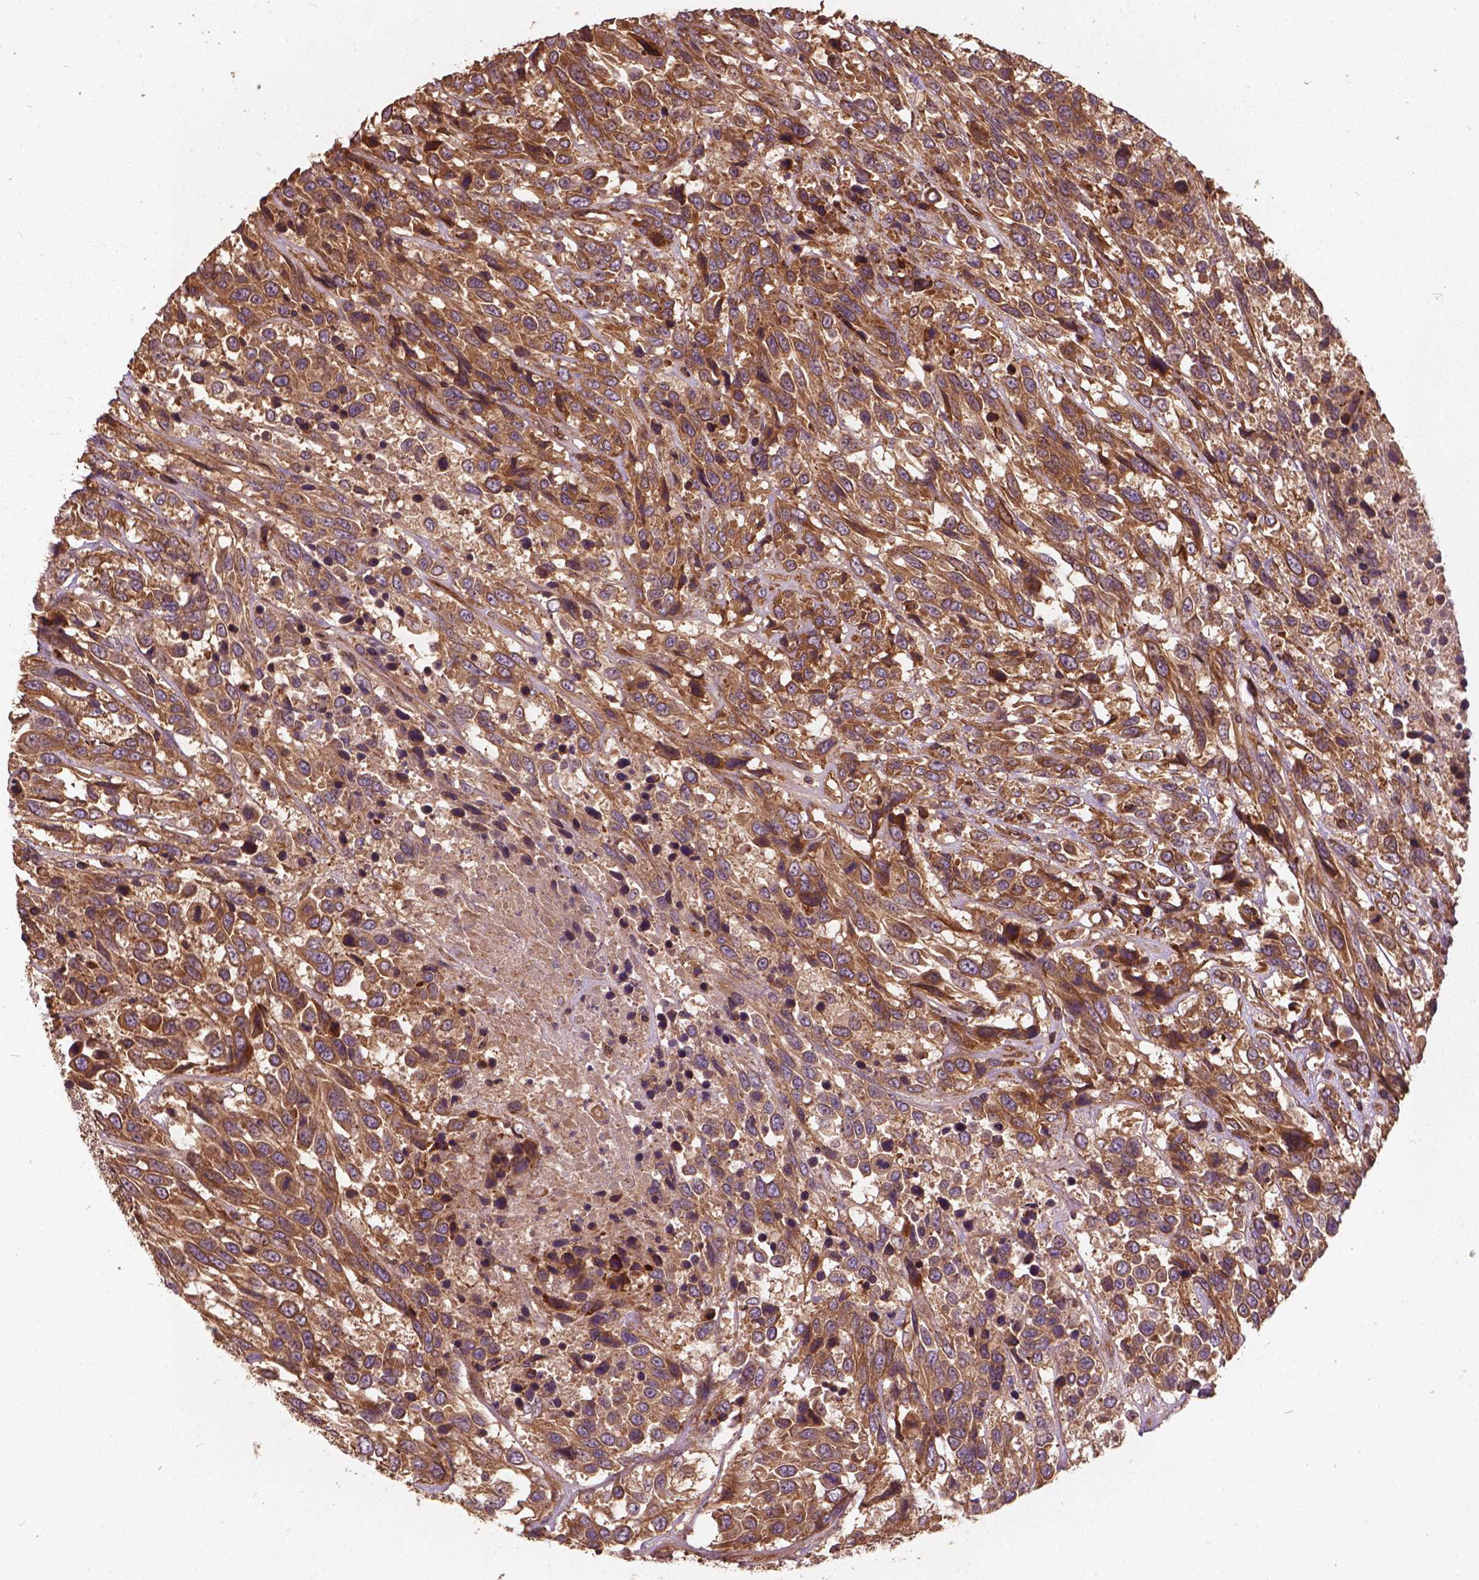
{"staining": {"intensity": "moderate", "quantity": ">75%", "location": "cytoplasmic/membranous"}, "tissue": "urothelial cancer", "cell_type": "Tumor cells", "image_type": "cancer", "snomed": [{"axis": "morphology", "description": "Urothelial carcinoma, High grade"}, {"axis": "topography", "description": "Urinary bladder"}], "caption": "This is an image of IHC staining of urothelial carcinoma (high-grade), which shows moderate staining in the cytoplasmic/membranous of tumor cells.", "gene": "UBXN2A", "patient": {"sex": "female", "age": 70}}